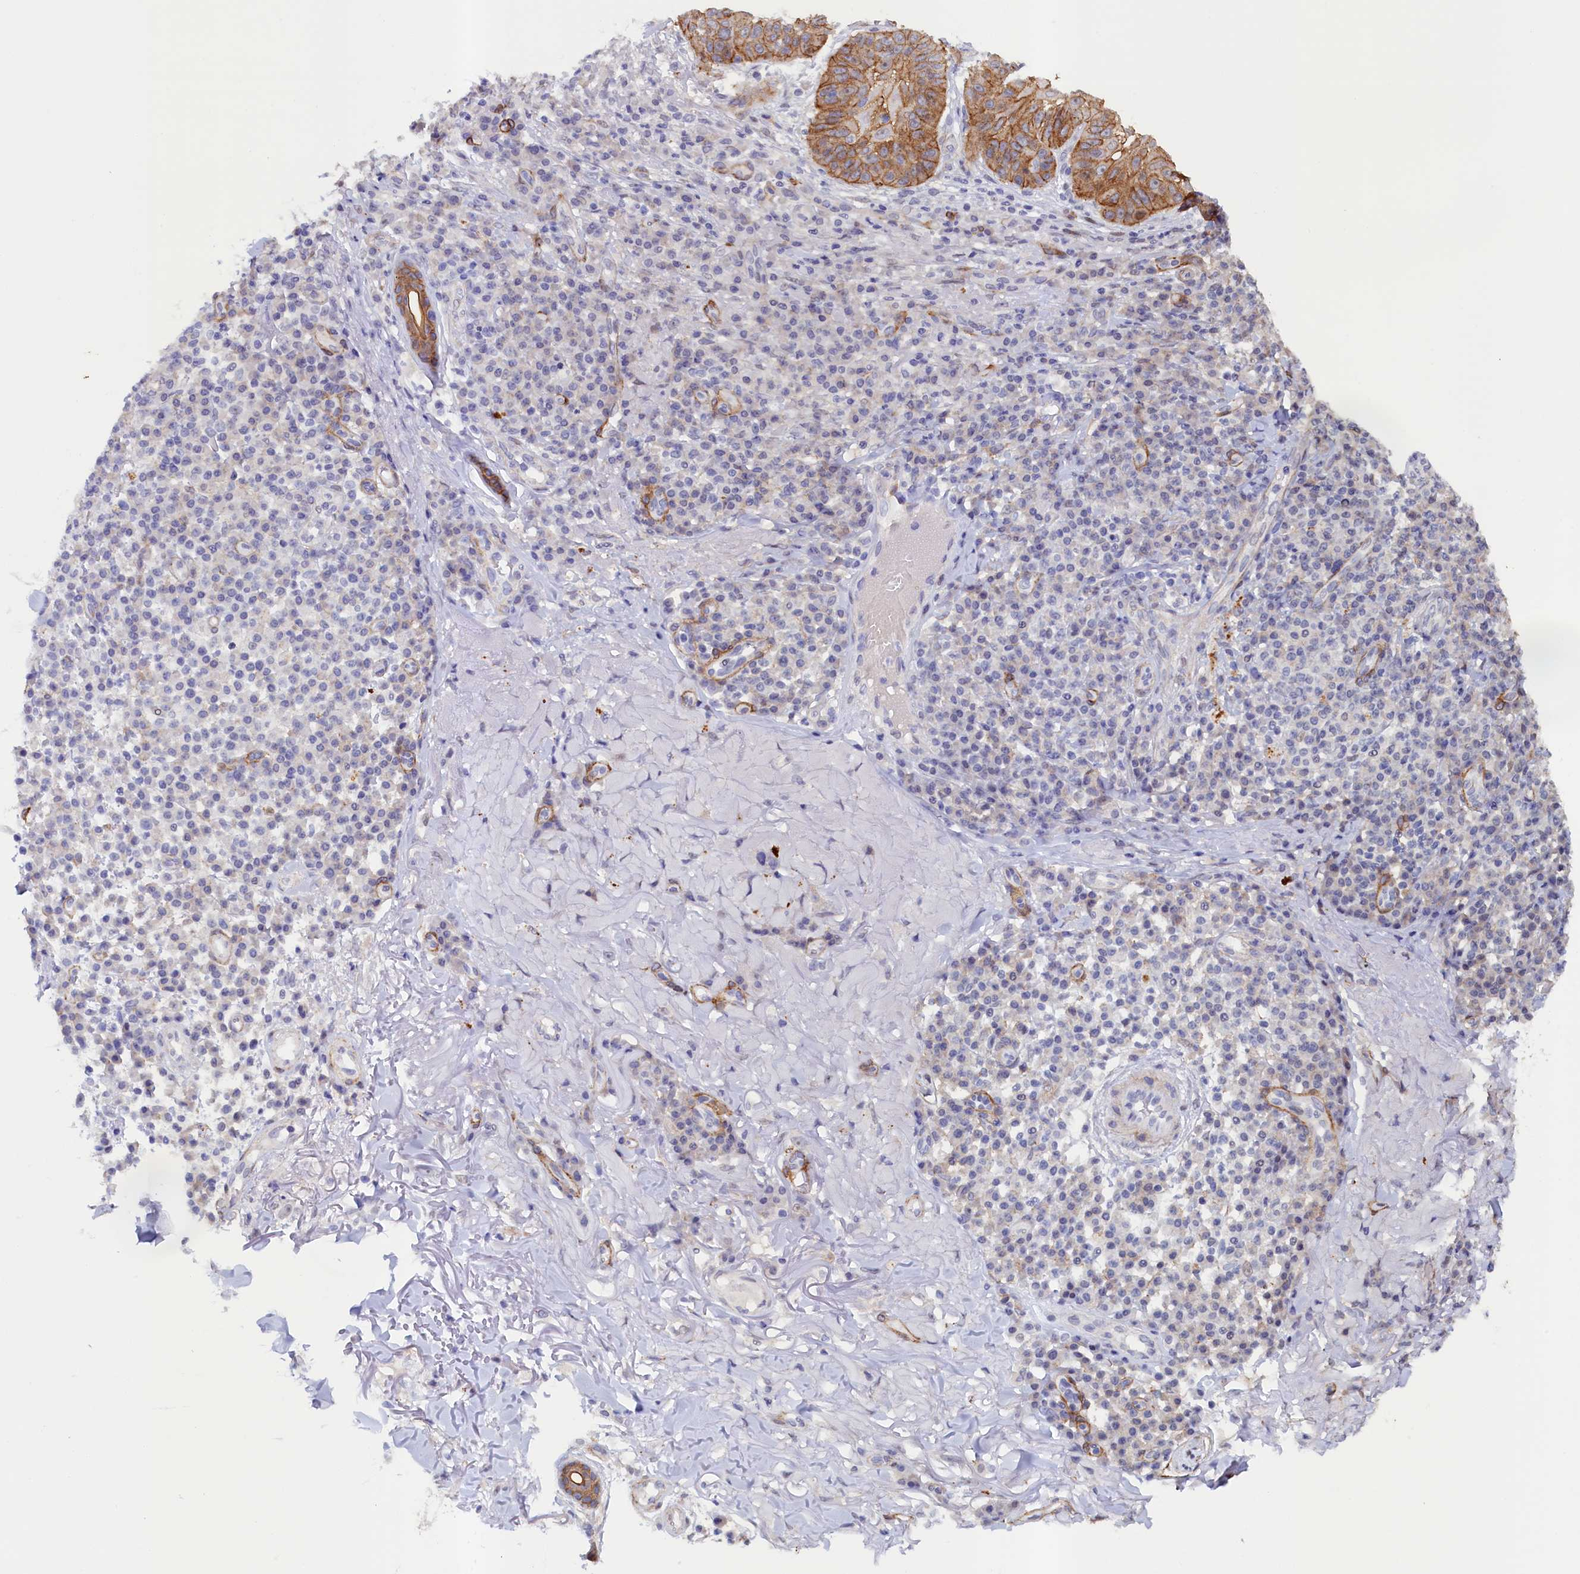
{"staining": {"intensity": "moderate", "quantity": ">75%", "location": "cytoplasmic/membranous"}, "tissue": "skin cancer", "cell_type": "Tumor cells", "image_type": "cancer", "snomed": [{"axis": "morphology", "description": "Normal tissue, NOS"}, {"axis": "morphology", "description": "Basal cell carcinoma"}, {"axis": "topography", "description": "Skin"}], "caption": "Immunohistochemical staining of basal cell carcinoma (skin) reveals medium levels of moderate cytoplasmic/membranous protein staining in approximately >75% of tumor cells.", "gene": "PACSIN3", "patient": {"sex": "male", "age": 93}}